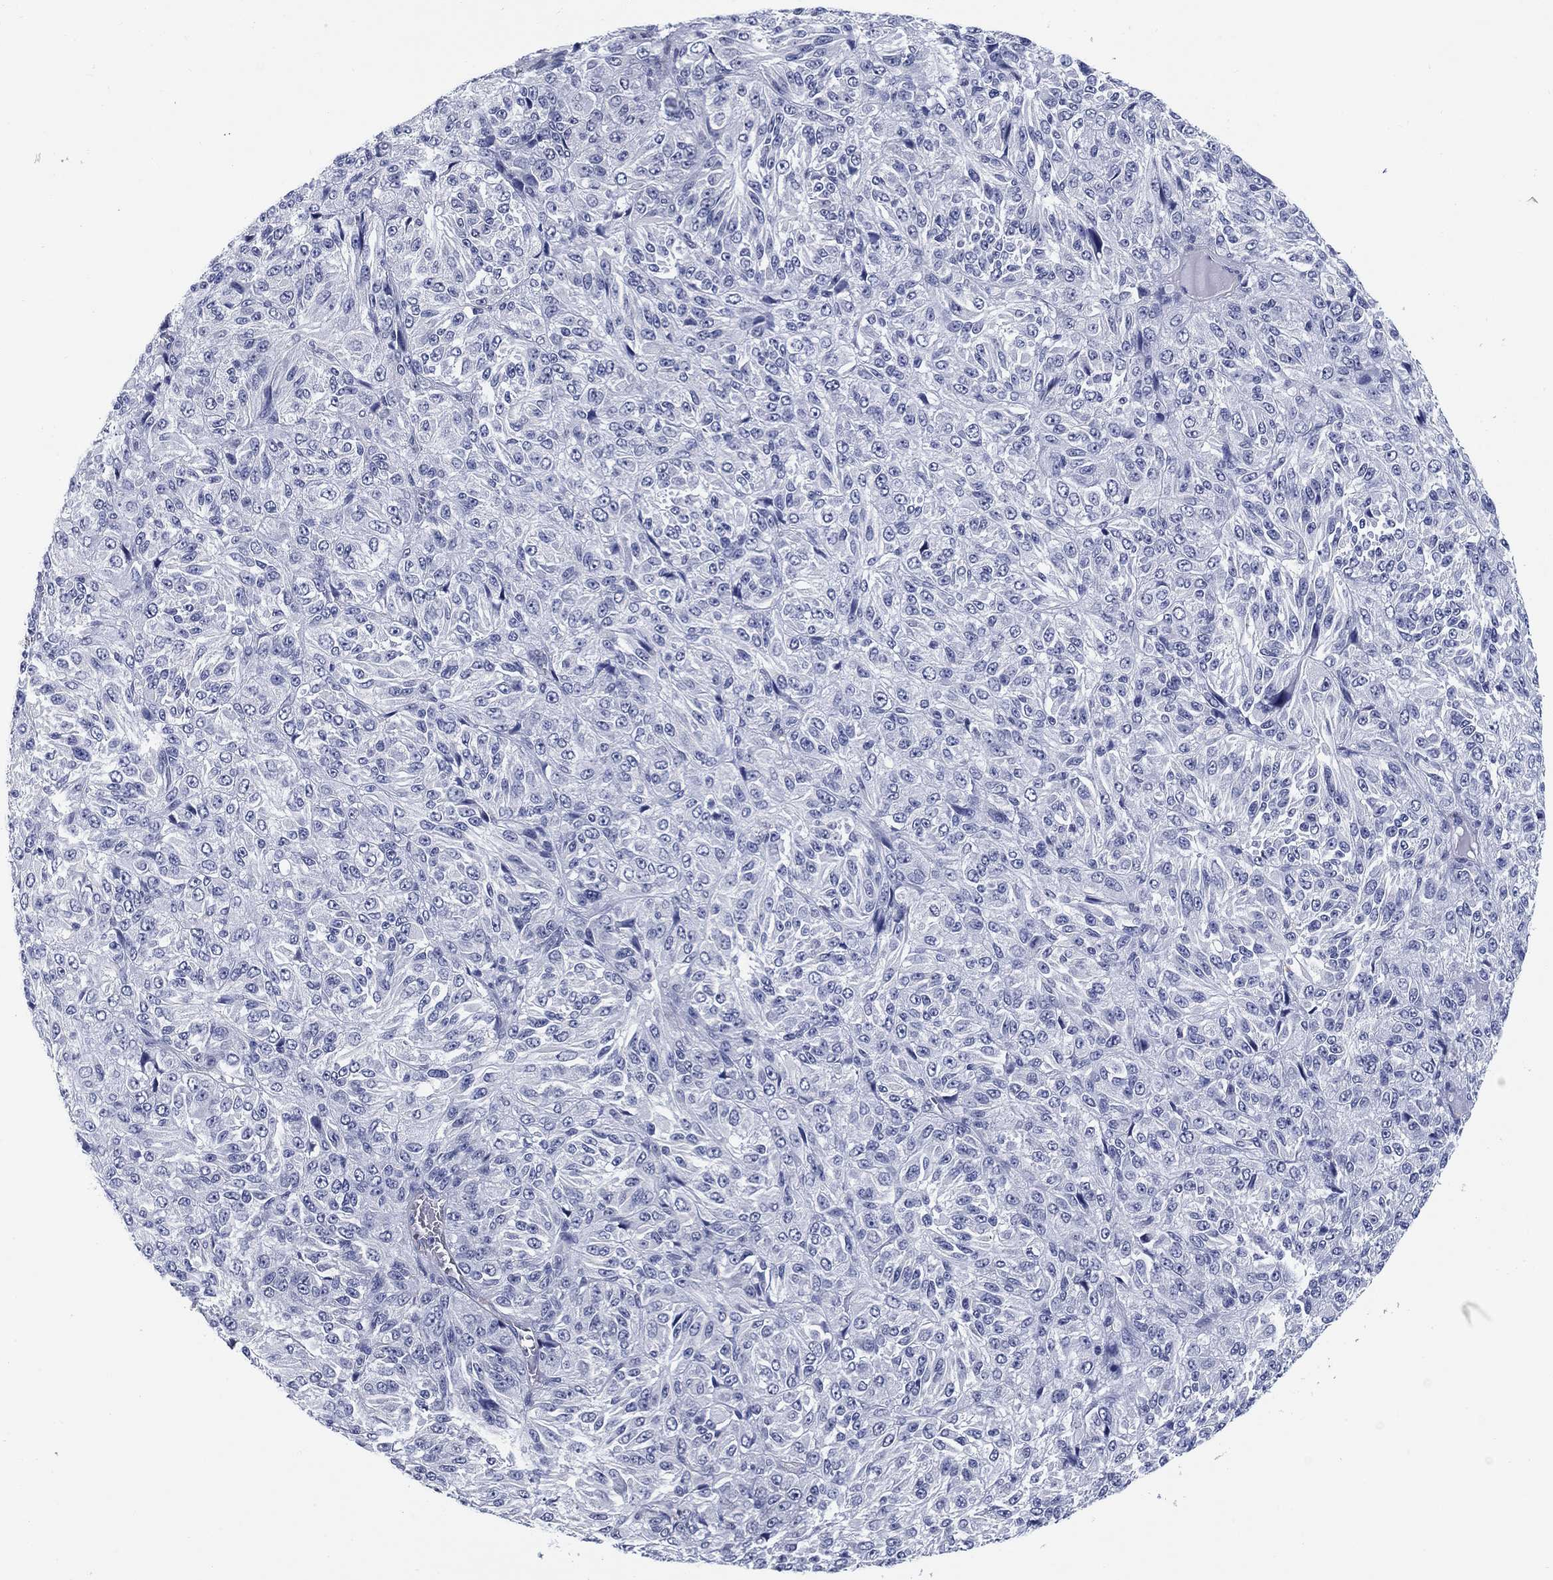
{"staining": {"intensity": "negative", "quantity": "none", "location": "none"}, "tissue": "melanoma", "cell_type": "Tumor cells", "image_type": "cancer", "snomed": [{"axis": "morphology", "description": "Malignant melanoma, Metastatic site"}, {"axis": "topography", "description": "Brain"}], "caption": "Immunohistochemistry (IHC) of malignant melanoma (metastatic site) demonstrates no staining in tumor cells.", "gene": "OTUB2", "patient": {"sex": "female", "age": 56}}